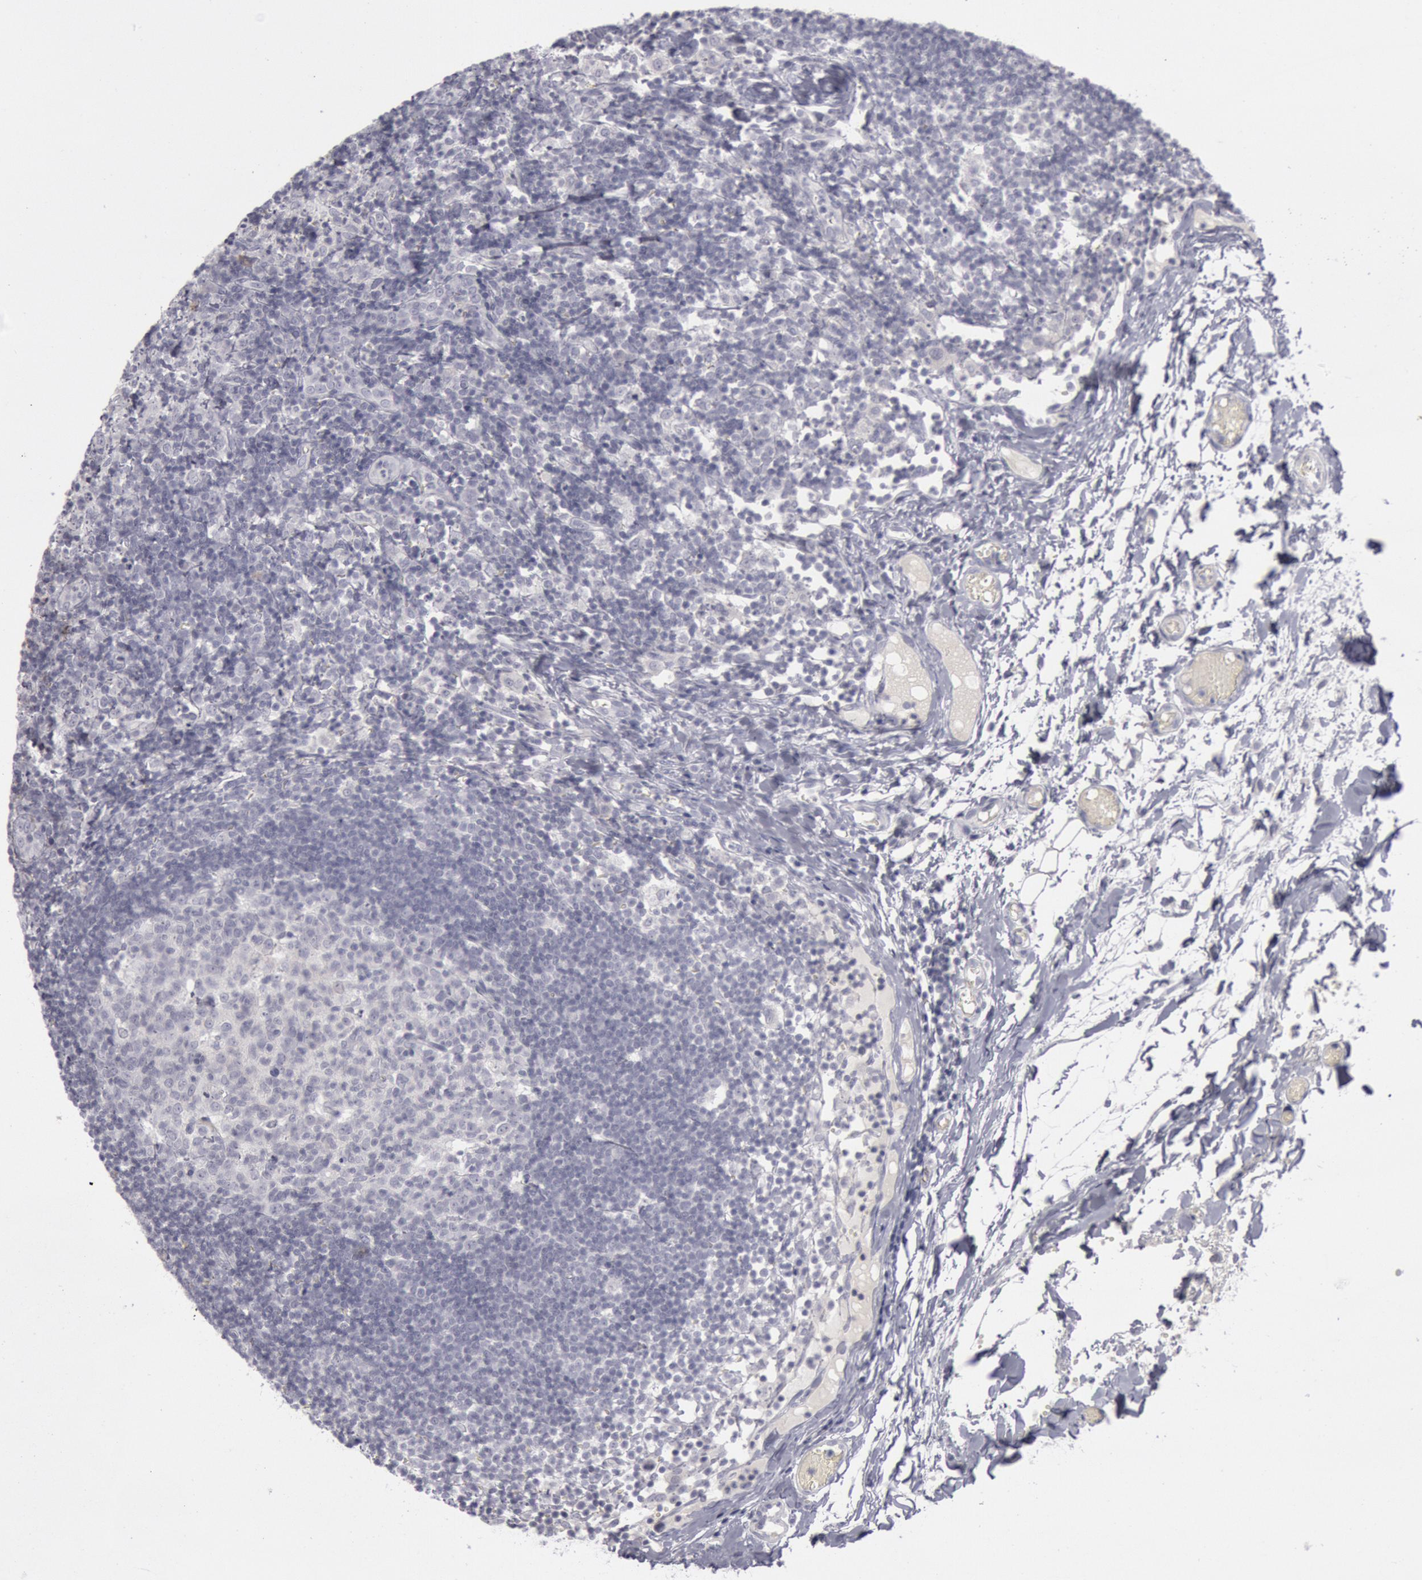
{"staining": {"intensity": "negative", "quantity": "none", "location": "none"}, "tissue": "lymph node", "cell_type": "Germinal center cells", "image_type": "normal", "snomed": [{"axis": "morphology", "description": "Normal tissue, NOS"}, {"axis": "morphology", "description": "Inflammation, NOS"}, {"axis": "topography", "description": "Lymph node"}, {"axis": "topography", "description": "Salivary gland"}], "caption": "Protein analysis of unremarkable lymph node shows no significant positivity in germinal center cells. (Brightfield microscopy of DAB IHC at high magnification).", "gene": "KRT16", "patient": {"sex": "male", "age": 3}}